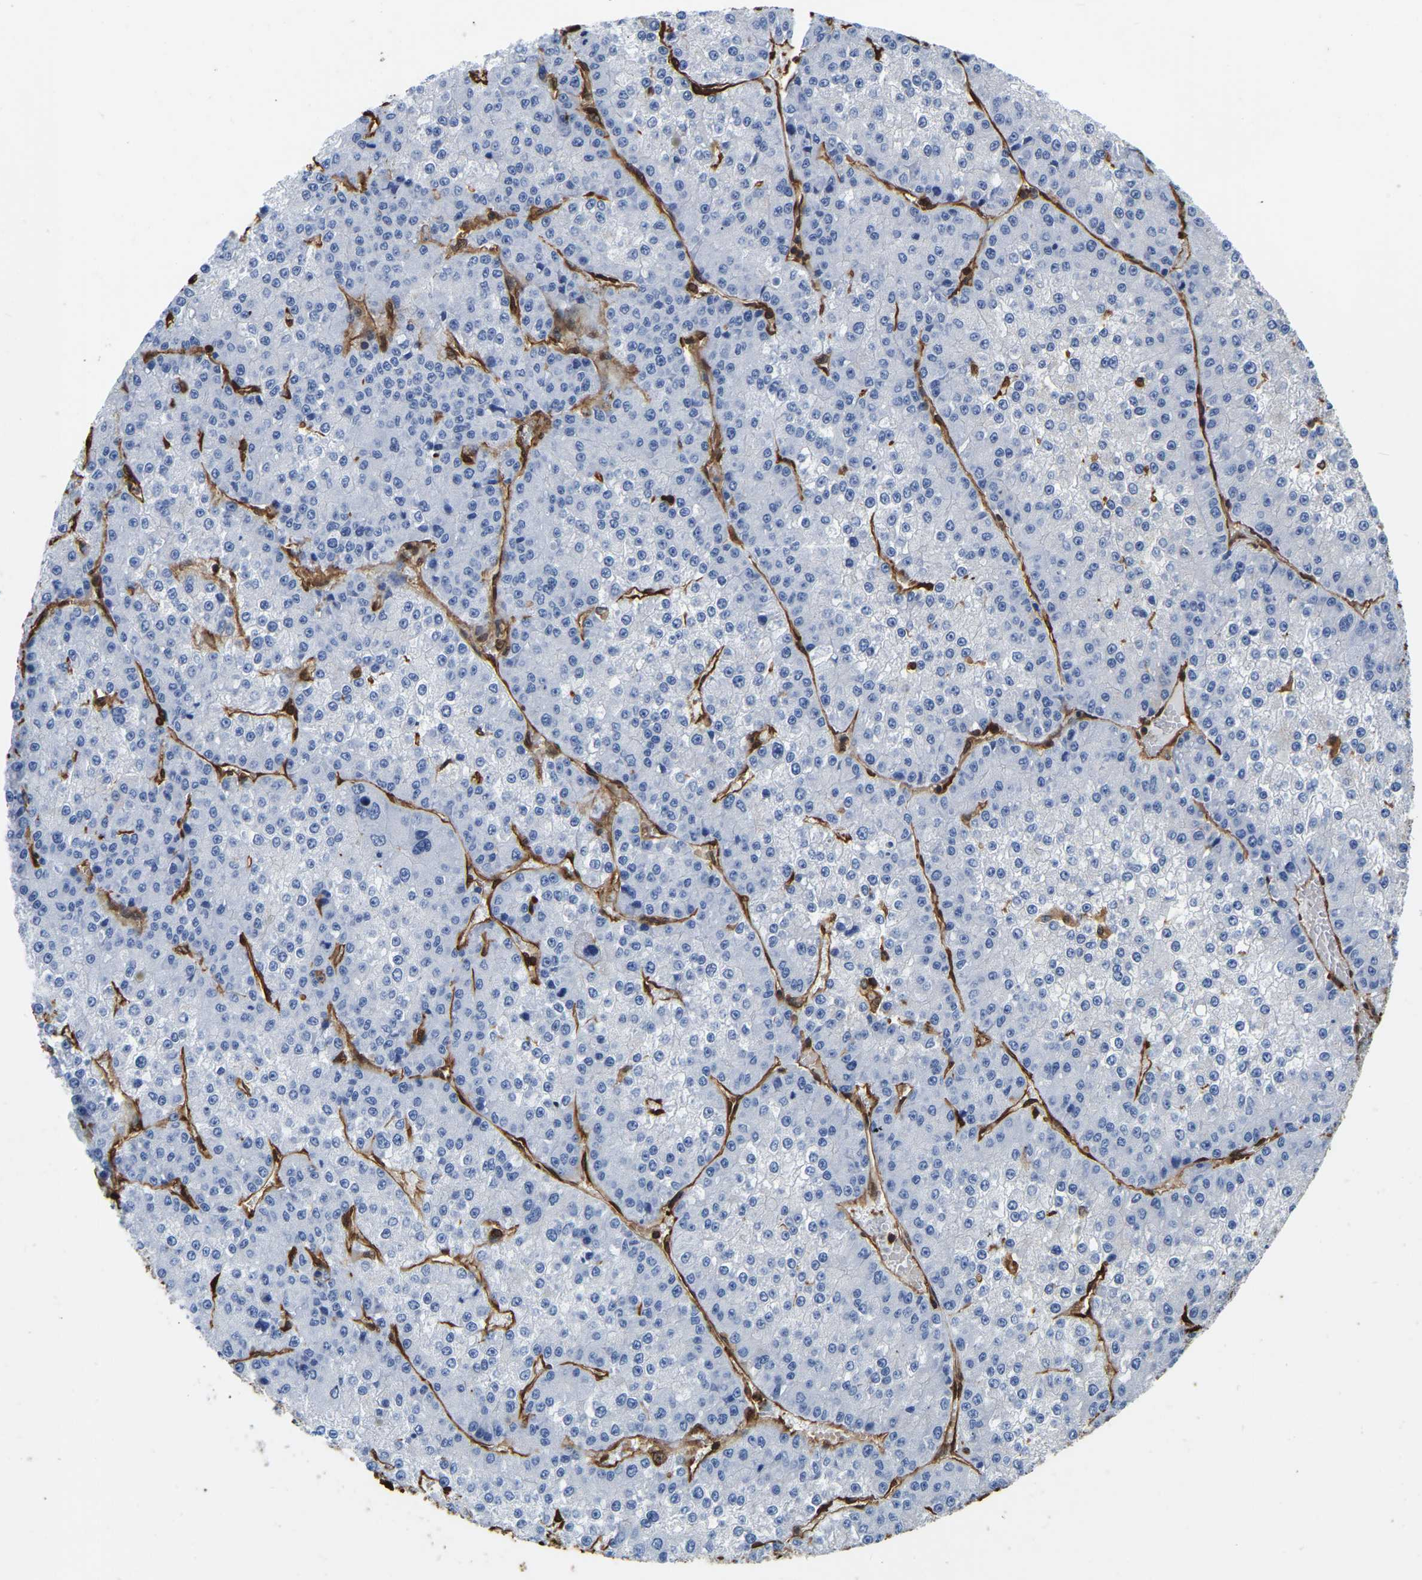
{"staining": {"intensity": "negative", "quantity": "none", "location": "none"}, "tissue": "liver cancer", "cell_type": "Tumor cells", "image_type": "cancer", "snomed": [{"axis": "morphology", "description": "Carcinoma, Hepatocellular, NOS"}, {"axis": "topography", "description": "Liver"}], "caption": "This is an immunohistochemistry (IHC) image of liver hepatocellular carcinoma. There is no expression in tumor cells.", "gene": "LDHB", "patient": {"sex": "female", "age": 73}}